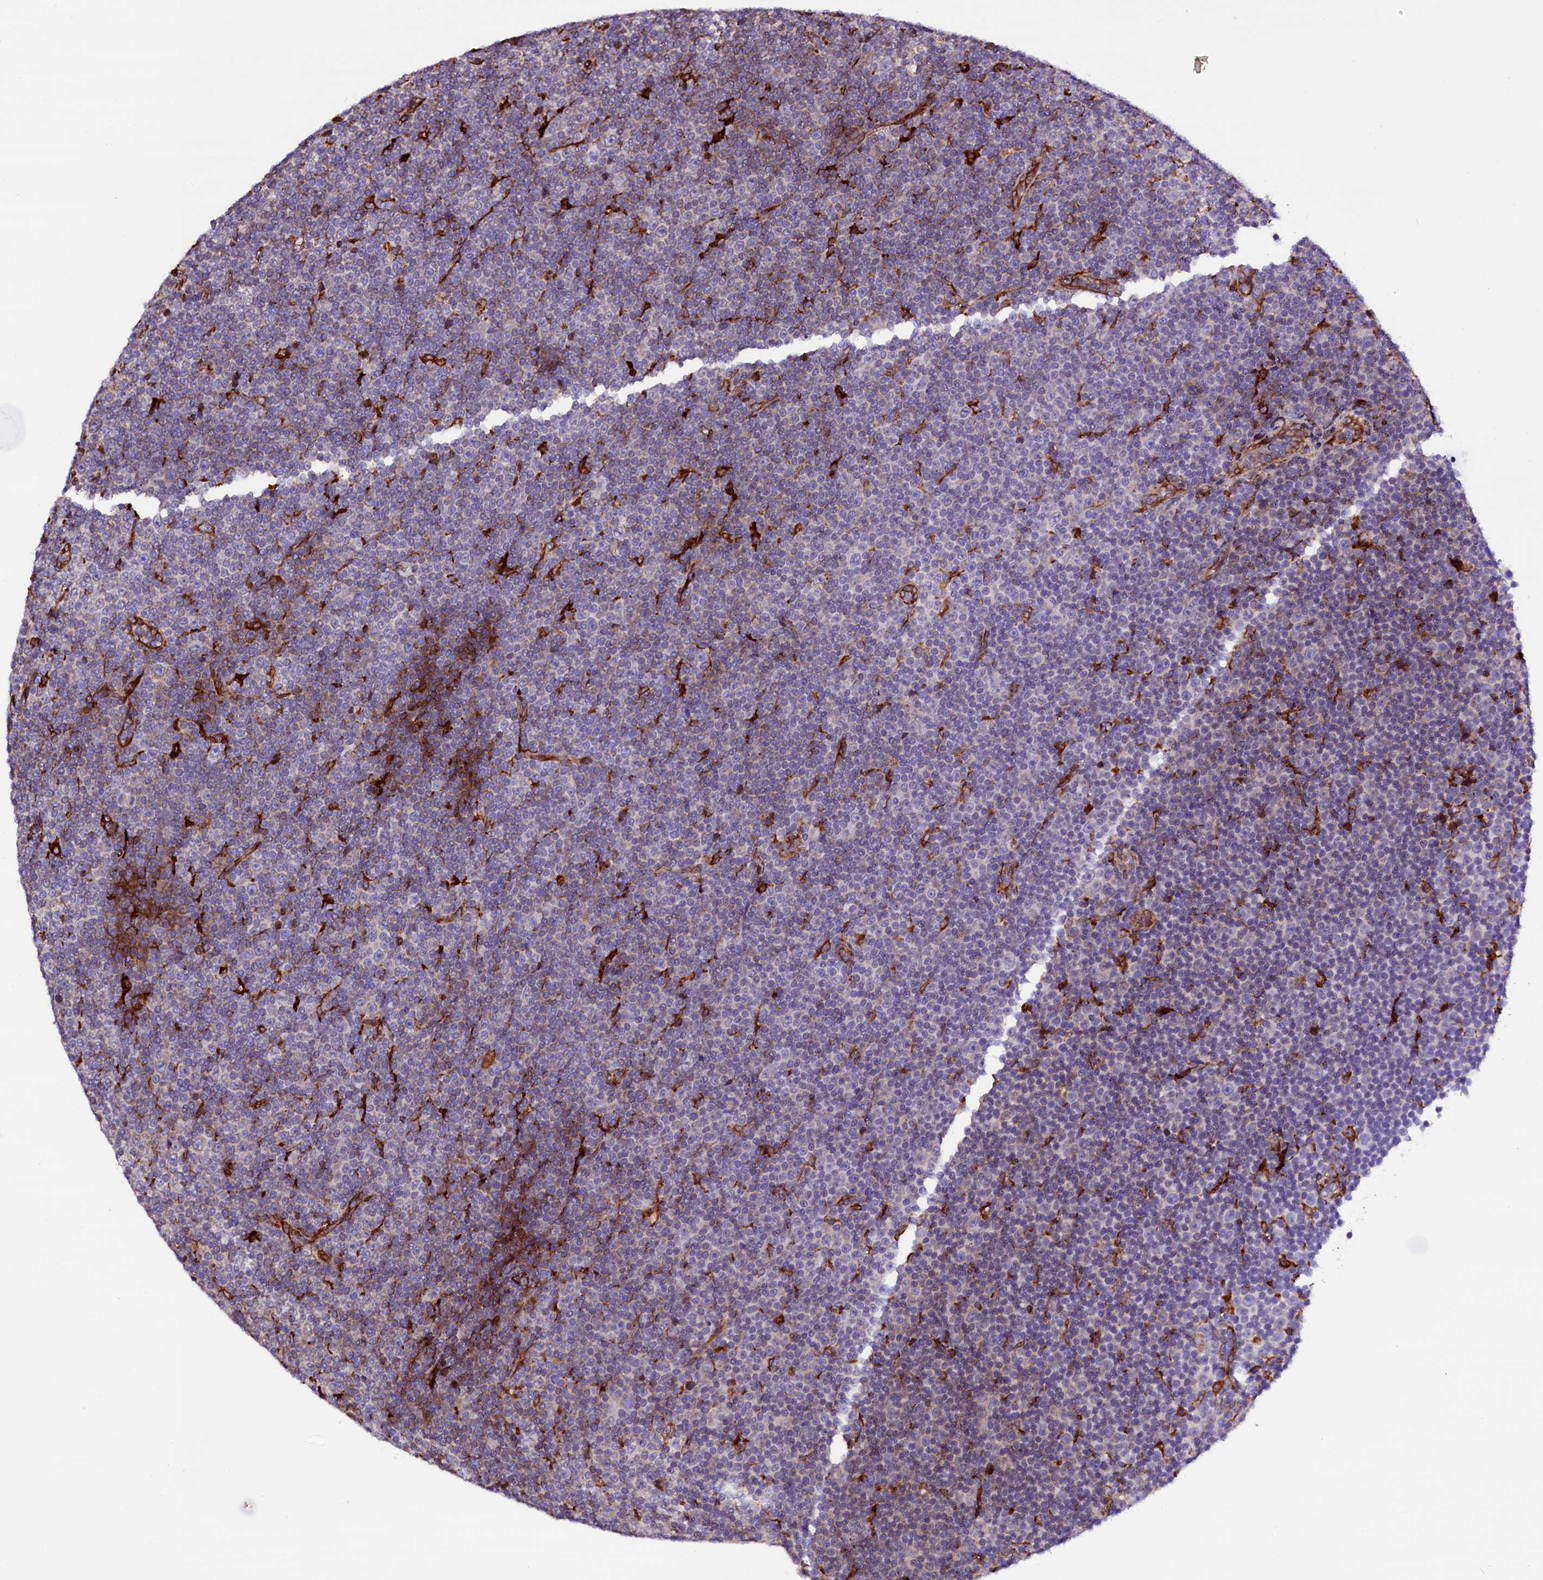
{"staining": {"intensity": "negative", "quantity": "none", "location": "none"}, "tissue": "lymphoma", "cell_type": "Tumor cells", "image_type": "cancer", "snomed": [{"axis": "morphology", "description": "Malignant lymphoma, non-Hodgkin's type, Low grade"}, {"axis": "topography", "description": "Lymph node"}], "caption": "Immunohistochemistry image of lymphoma stained for a protein (brown), which shows no expression in tumor cells.", "gene": "CMTR2", "patient": {"sex": "female", "age": 67}}